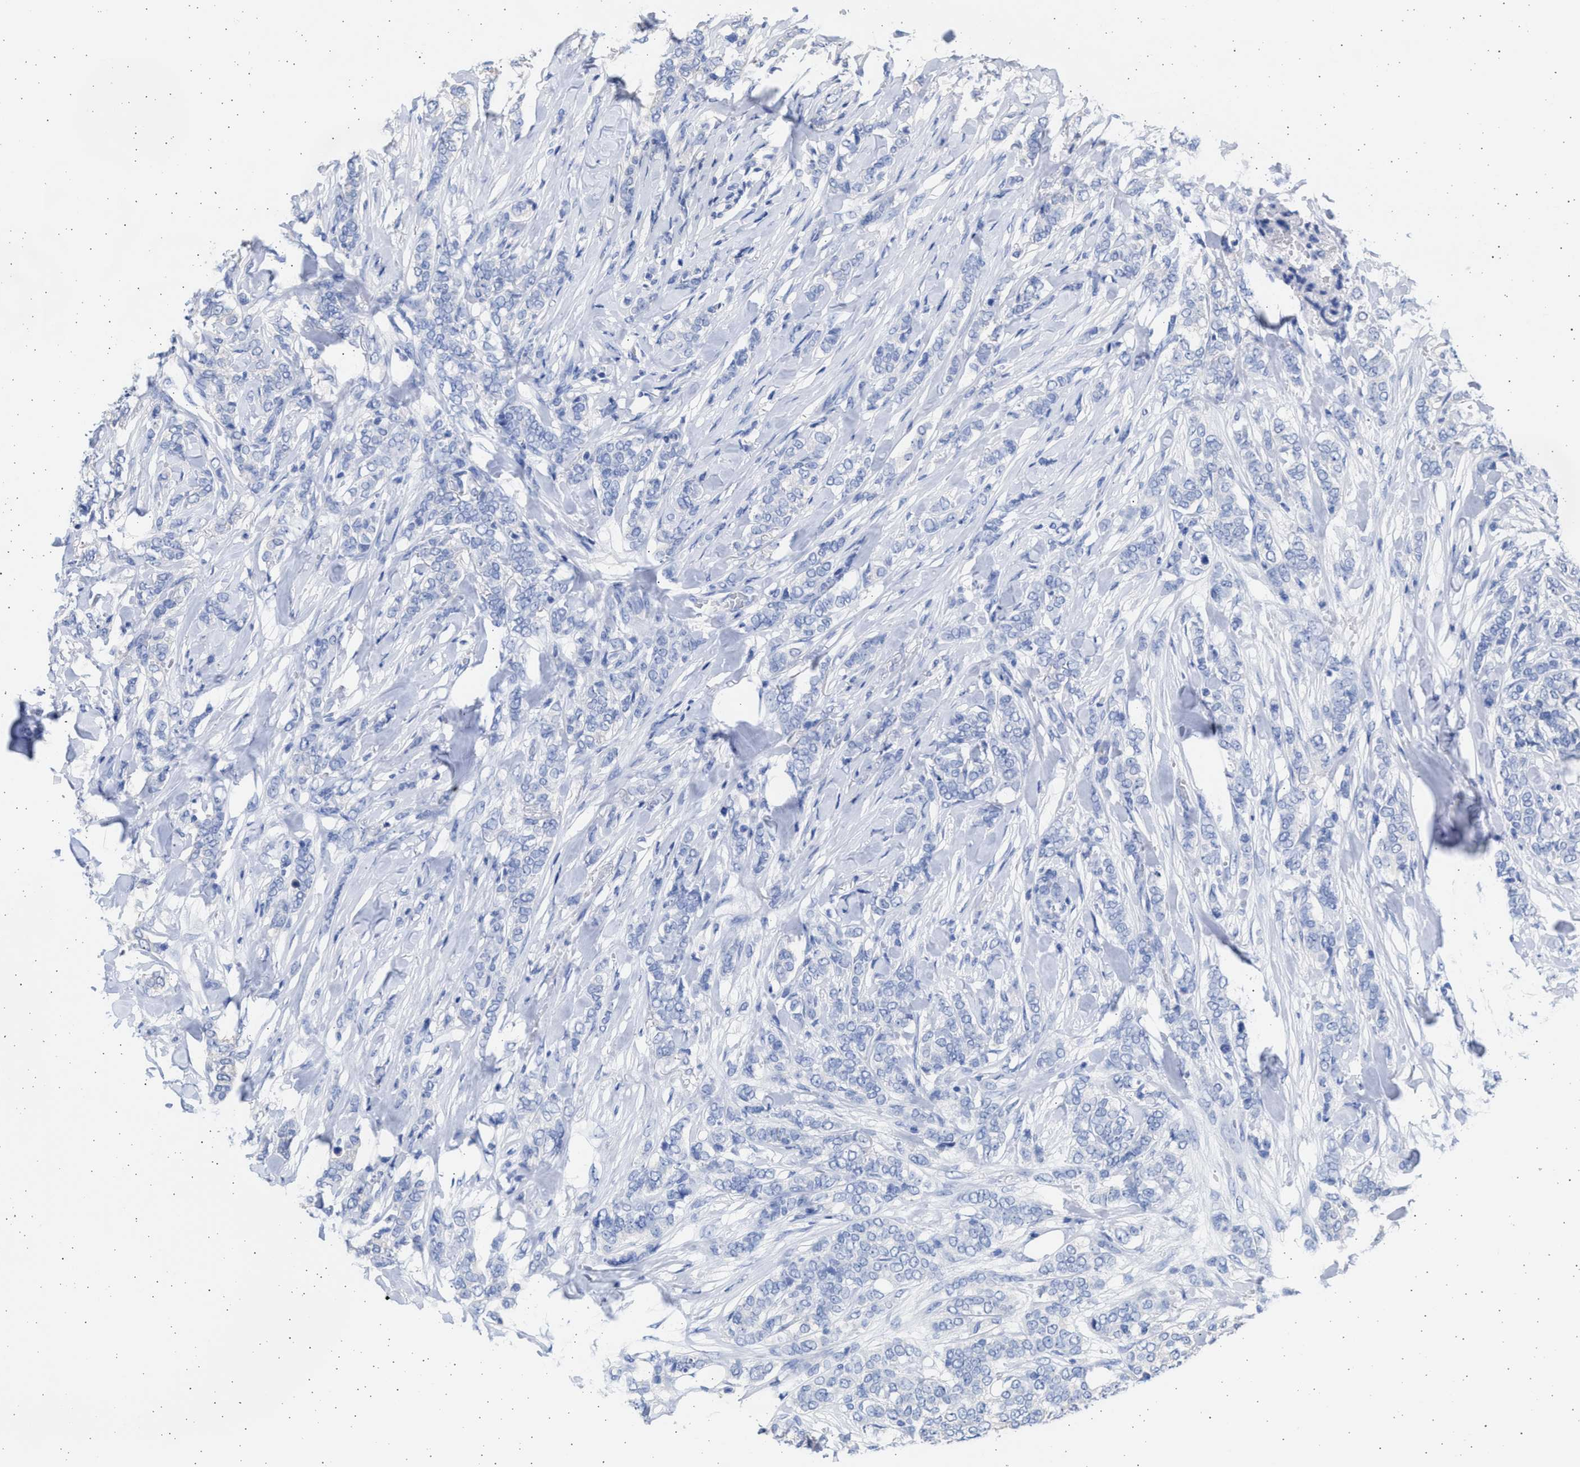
{"staining": {"intensity": "negative", "quantity": "none", "location": "none"}, "tissue": "breast cancer", "cell_type": "Tumor cells", "image_type": "cancer", "snomed": [{"axis": "morphology", "description": "Lobular carcinoma"}, {"axis": "topography", "description": "Skin"}, {"axis": "topography", "description": "Breast"}], "caption": "The photomicrograph demonstrates no staining of tumor cells in lobular carcinoma (breast).", "gene": "ALDOC", "patient": {"sex": "female", "age": 46}}